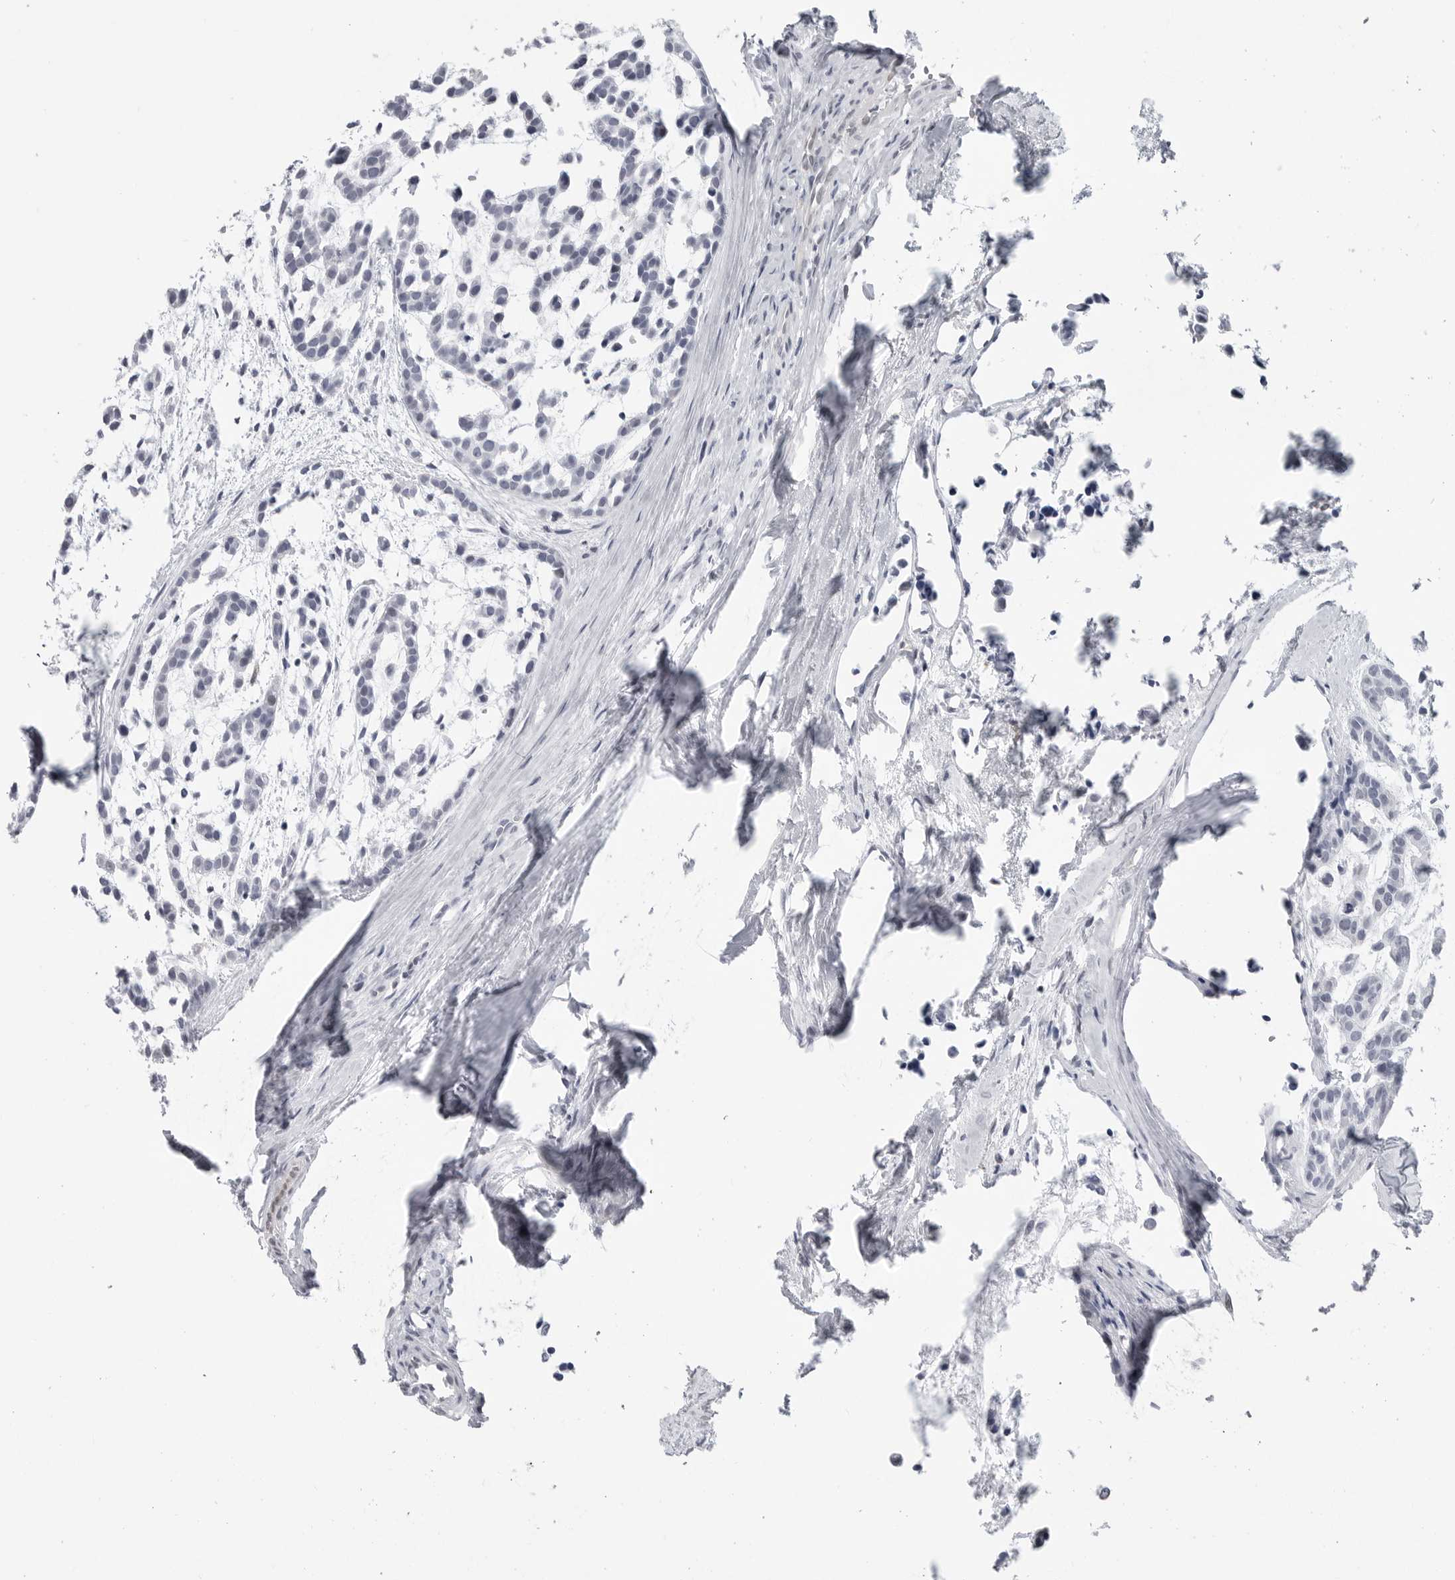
{"staining": {"intensity": "negative", "quantity": "none", "location": "none"}, "tissue": "head and neck cancer", "cell_type": "Tumor cells", "image_type": "cancer", "snomed": [{"axis": "morphology", "description": "Adenocarcinoma, NOS"}, {"axis": "morphology", "description": "Adenoma, NOS"}, {"axis": "topography", "description": "Head-Neck"}], "caption": "Immunohistochemical staining of head and neck cancer (adenoma) displays no significant staining in tumor cells.", "gene": "PNPO", "patient": {"sex": "female", "age": 55}}